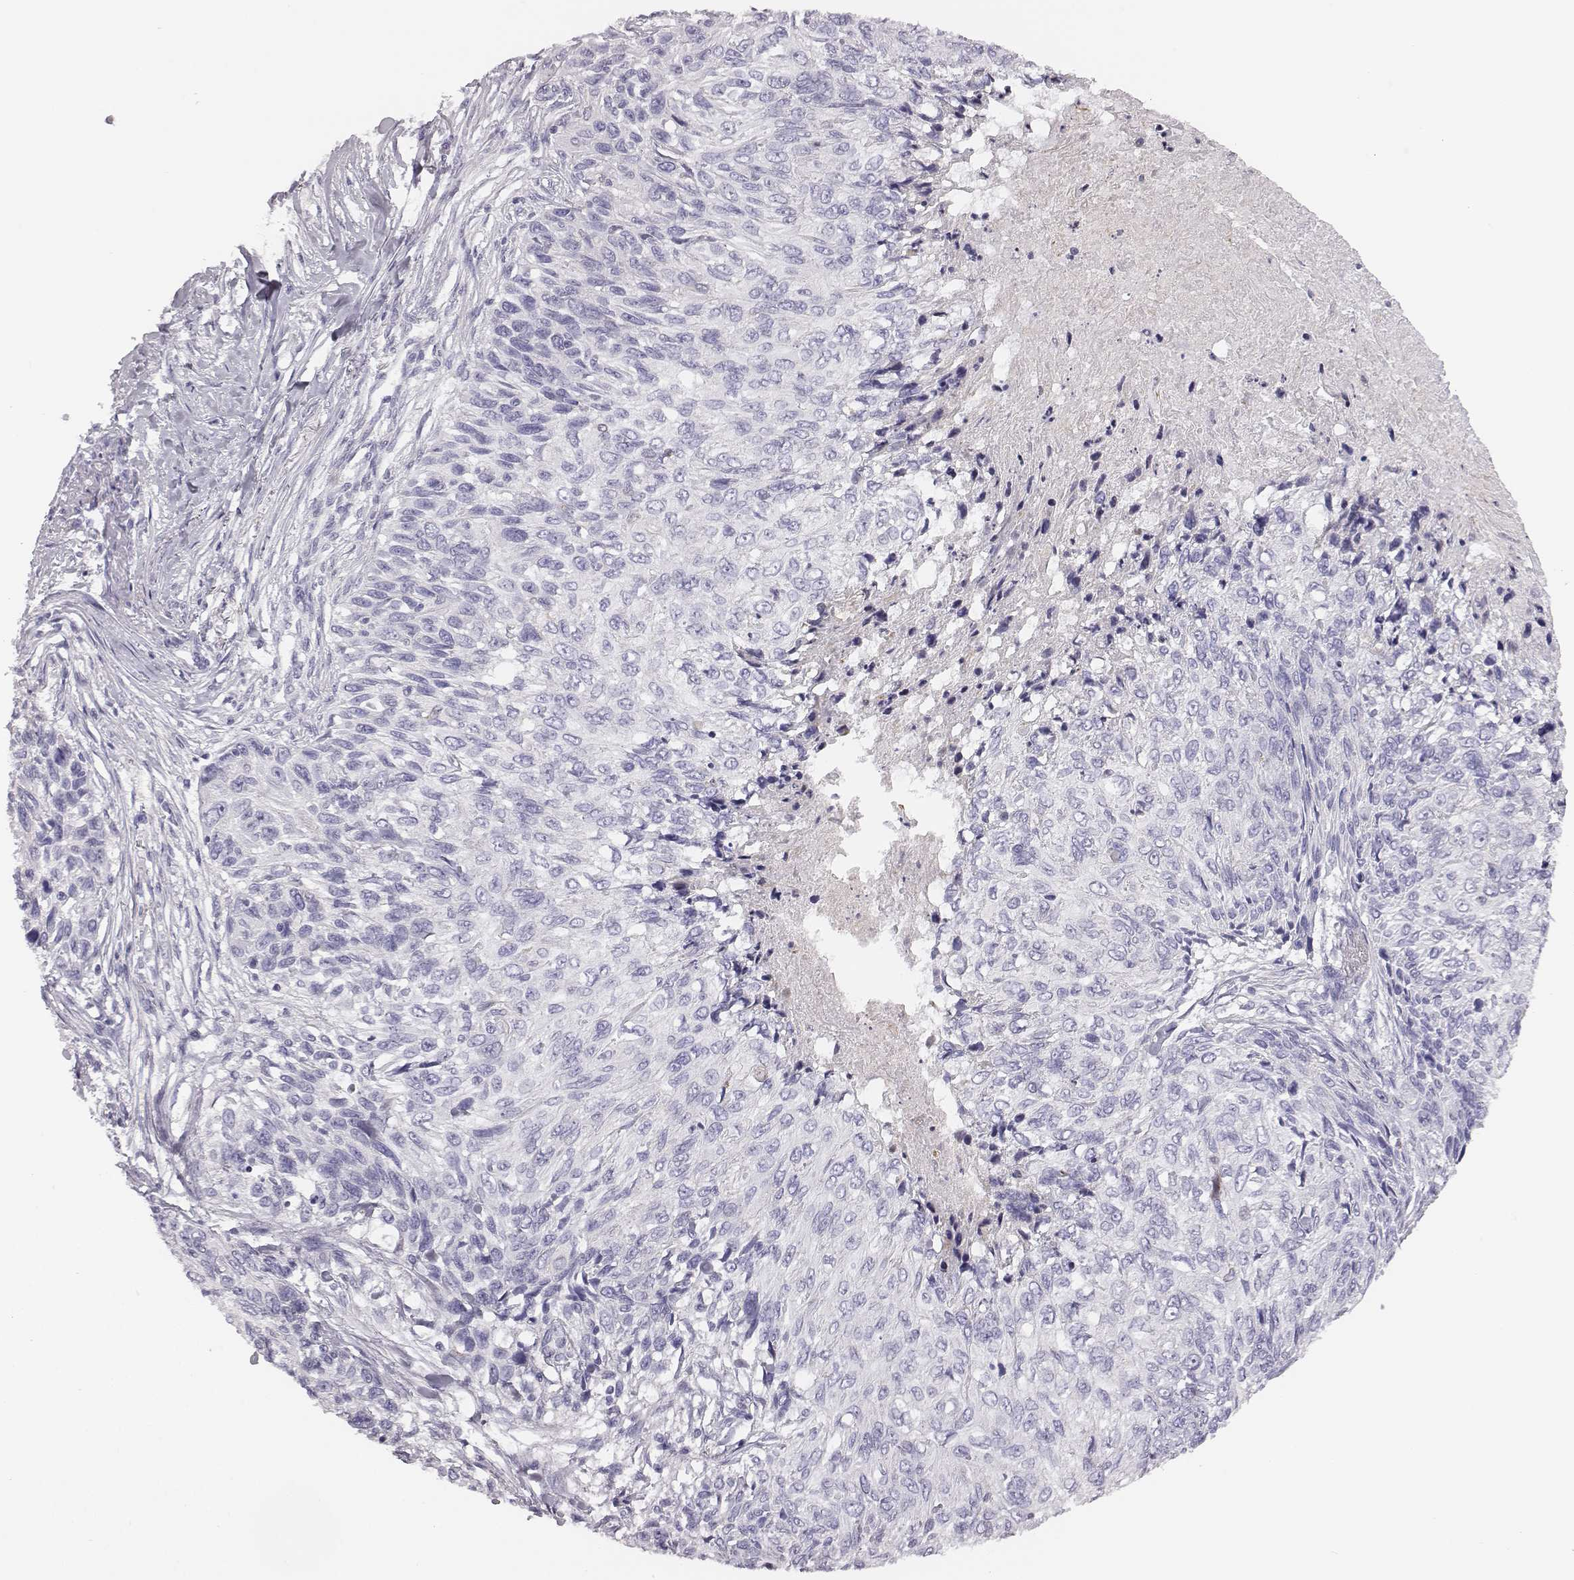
{"staining": {"intensity": "negative", "quantity": "none", "location": "none"}, "tissue": "skin cancer", "cell_type": "Tumor cells", "image_type": "cancer", "snomed": [{"axis": "morphology", "description": "Squamous cell carcinoma, NOS"}, {"axis": "topography", "description": "Skin"}], "caption": "Immunohistochemical staining of skin squamous cell carcinoma reveals no significant positivity in tumor cells.", "gene": "ADAM7", "patient": {"sex": "male", "age": 92}}